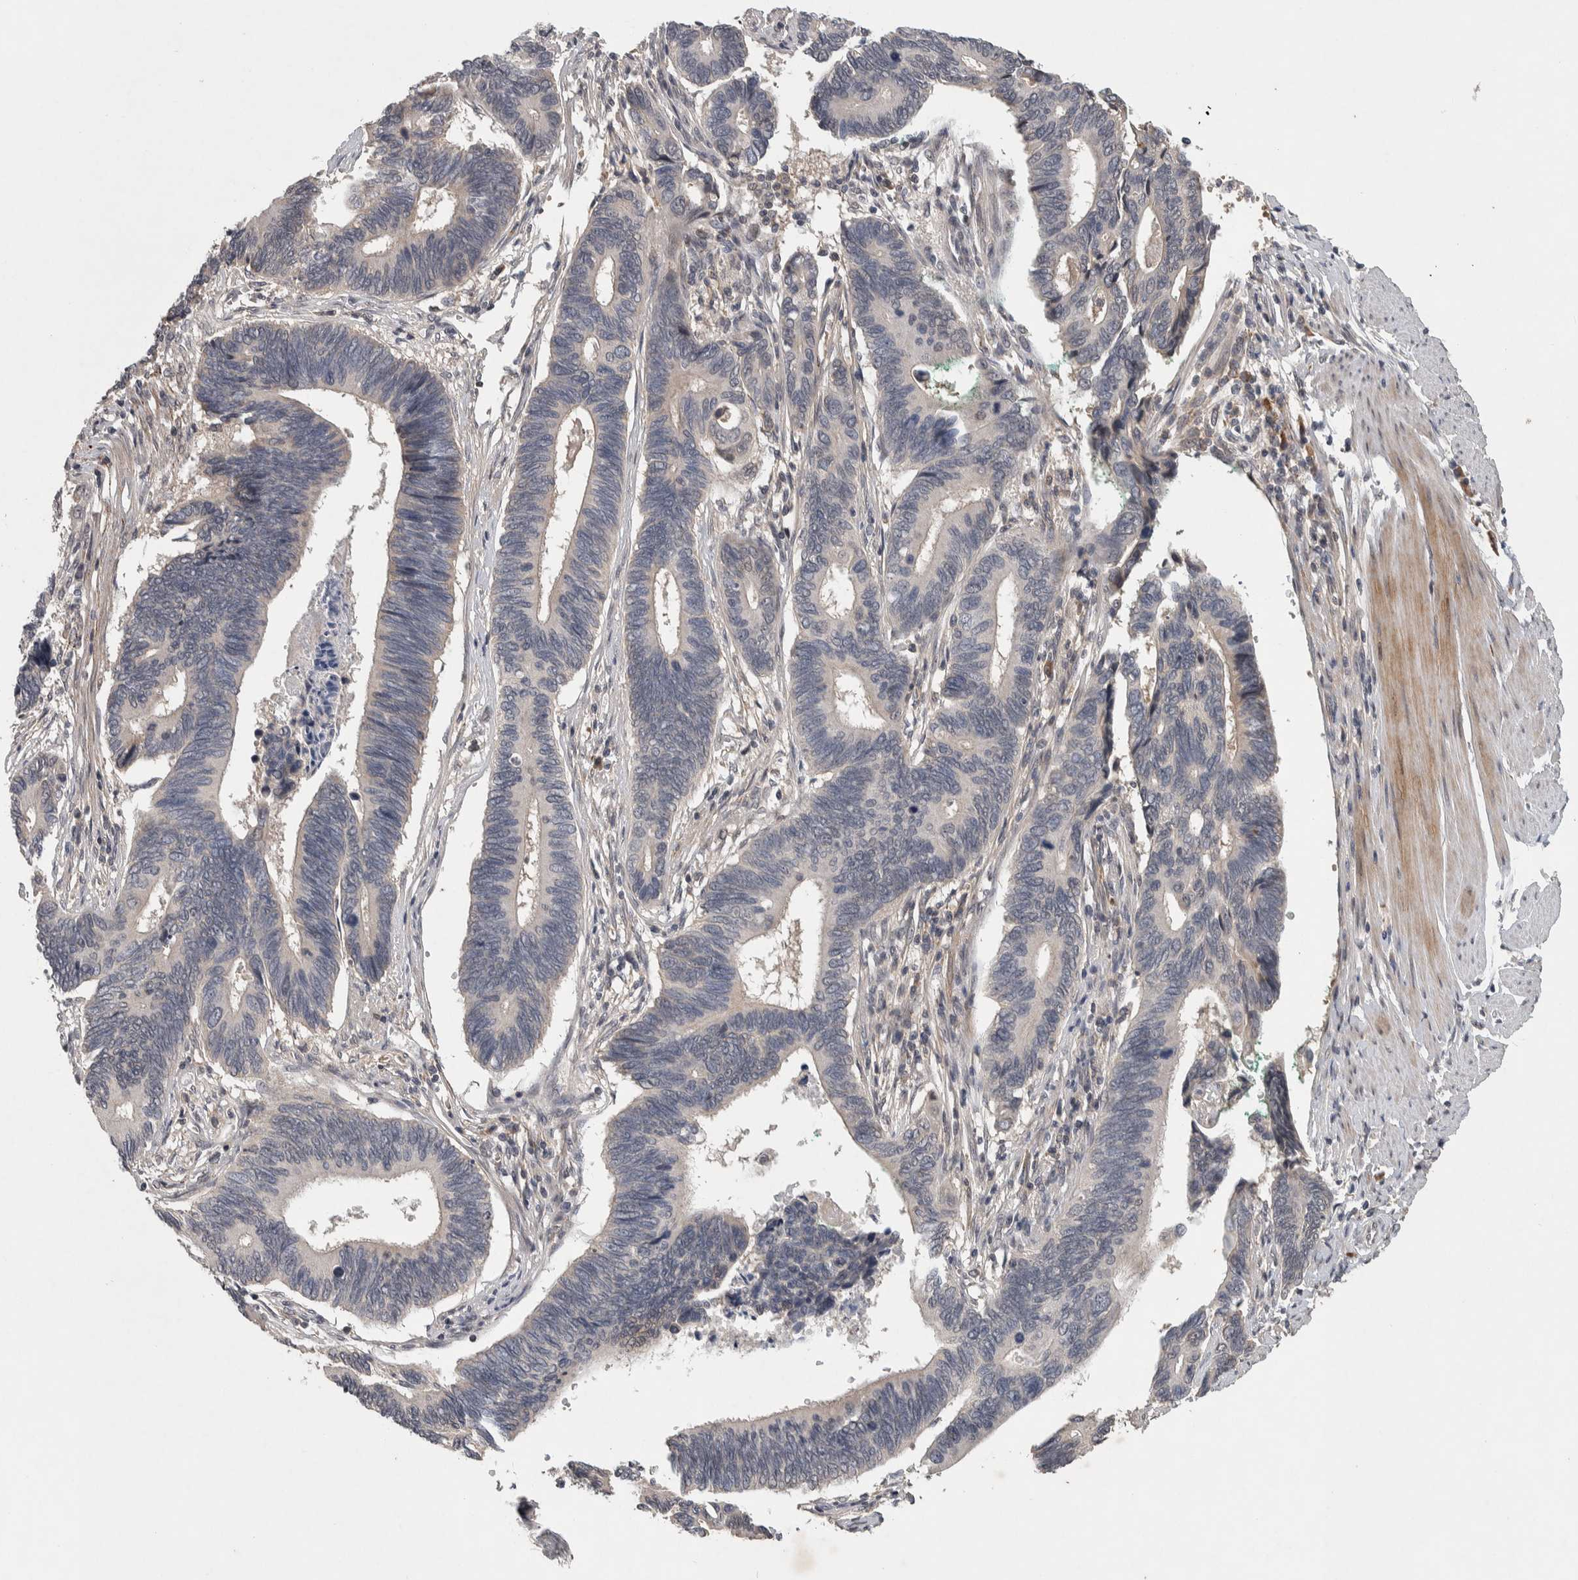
{"staining": {"intensity": "negative", "quantity": "none", "location": "none"}, "tissue": "pancreatic cancer", "cell_type": "Tumor cells", "image_type": "cancer", "snomed": [{"axis": "morphology", "description": "Adenocarcinoma, NOS"}, {"axis": "topography", "description": "Pancreas"}], "caption": "An immunohistochemistry (IHC) histopathology image of pancreatic adenocarcinoma is shown. There is no staining in tumor cells of pancreatic adenocarcinoma. (DAB (3,3'-diaminobenzidine) immunohistochemistry visualized using brightfield microscopy, high magnification).", "gene": "CHRM3", "patient": {"sex": "female", "age": 70}}